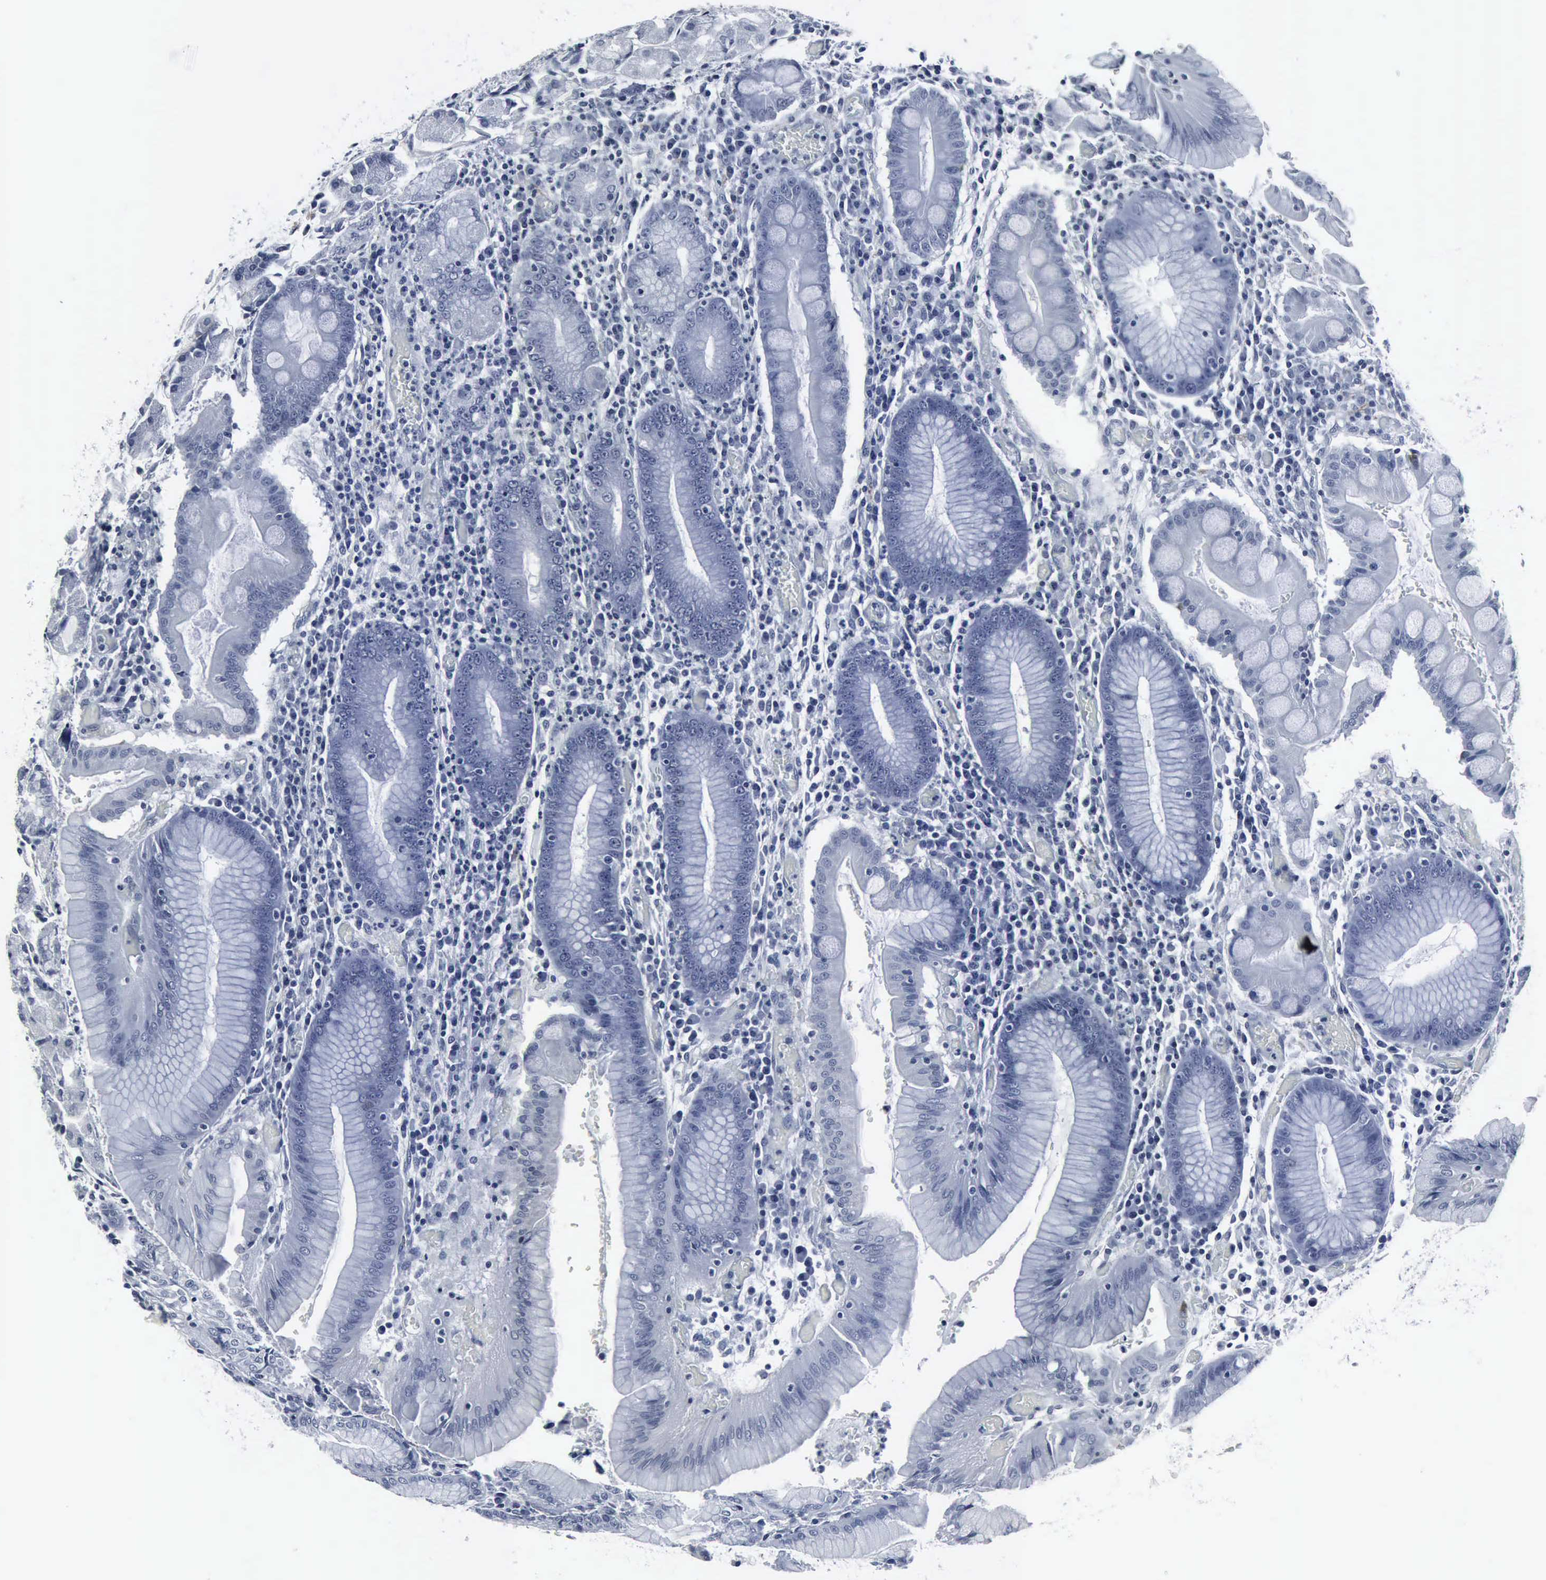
{"staining": {"intensity": "negative", "quantity": "none", "location": "none"}, "tissue": "stomach", "cell_type": "Glandular cells", "image_type": "normal", "snomed": [{"axis": "morphology", "description": "Normal tissue, NOS"}, {"axis": "topography", "description": "Stomach, lower"}], "caption": "Stomach stained for a protein using IHC exhibits no positivity glandular cells.", "gene": "SNAP25", "patient": {"sex": "female", "age": 73}}